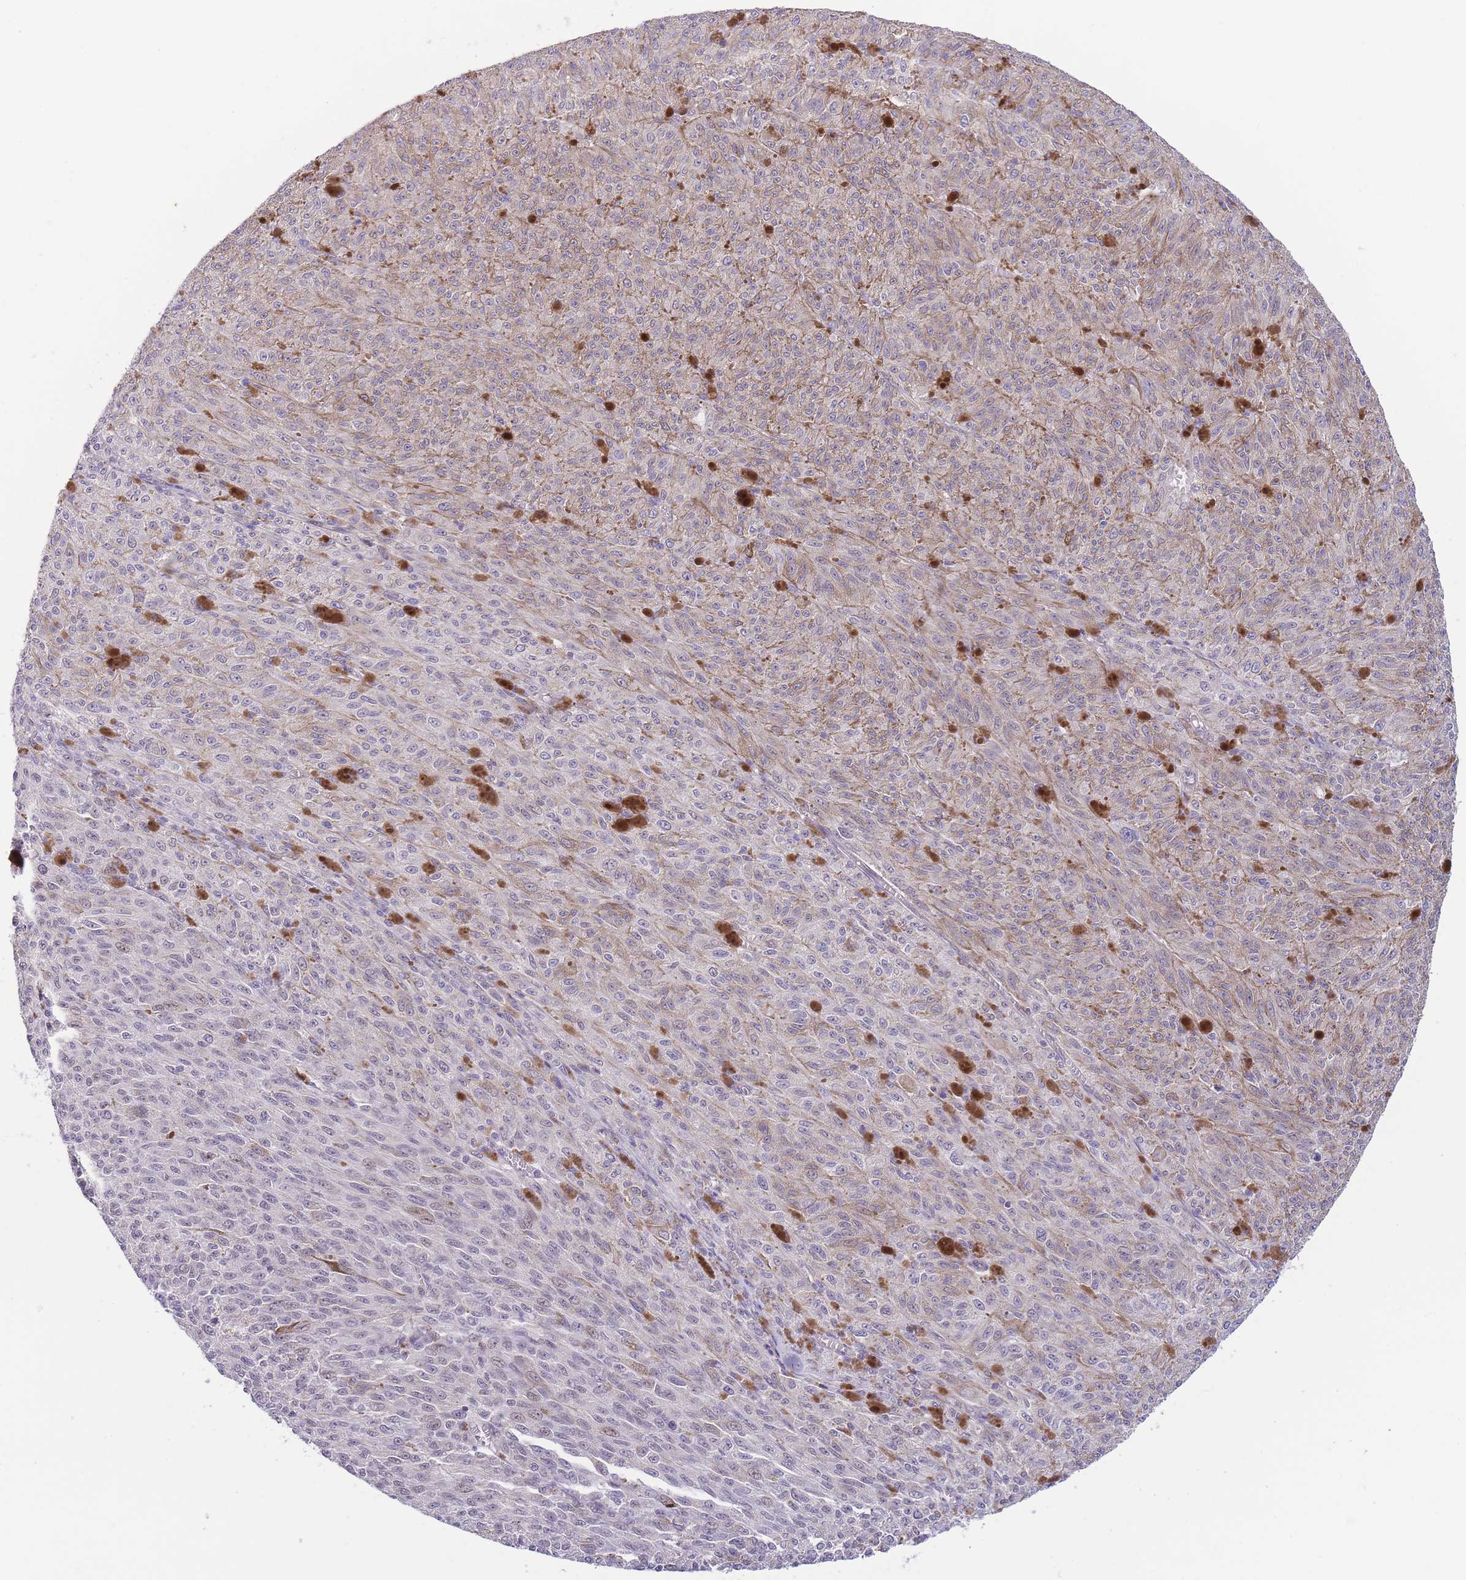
{"staining": {"intensity": "negative", "quantity": "none", "location": "none"}, "tissue": "melanoma", "cell_type": "Tumor cells", "image_type": "cancer", "snomed": [{"axis": "morphology", "description": "Malignant melanoma, NOS"}, {"axis": "topography", "description": "Skin"}], "caption": "Human malignant melanoma stained for a protein using immunohistochemistry (IHC) shows no staining in tumor cells.", "gene": "C9orf152", "patient": {"sex": "female", "age": 52}}